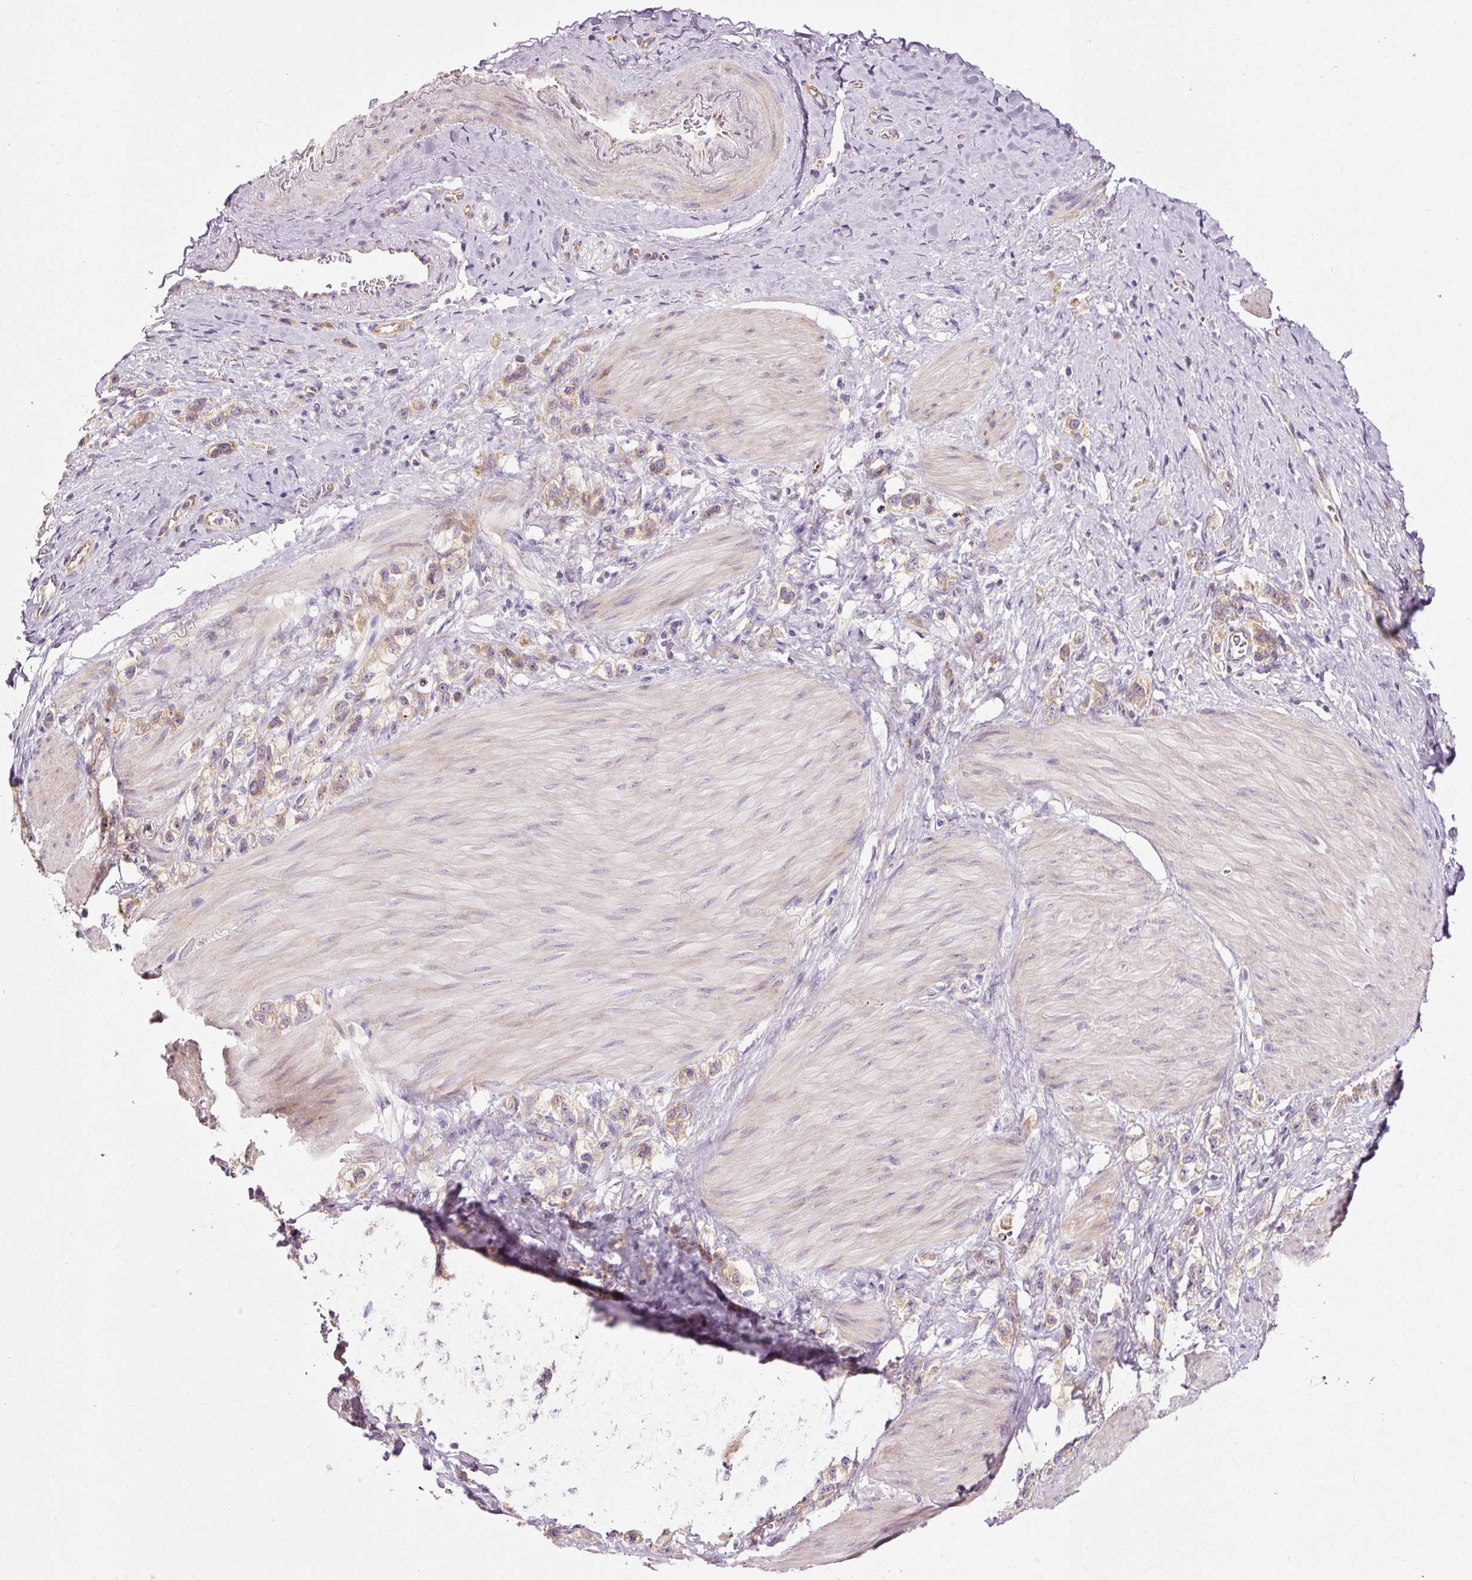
{"staining": {"intensity": "weak", "quantity": ">75%", "location": "cytoplasmic/membranous"}, "tissue": "stomach cancer", "cell_type": "Tumor cells", "image_type": "cancer", "snomed": [{"axis": "morphology", "description": "Adenocarcinoma, NOS"}, {"axis": "topography", "description": "Stomach"}], "caption": "Stomach cancer (adenocarcinoma) stained with immunohistochemistry (IHC) displays weak cytoplasmic/membranous expression in approximately >75% of tumor cells.", "gene": "RPL10A", "patient": {"sex": "female", "age": 65}}